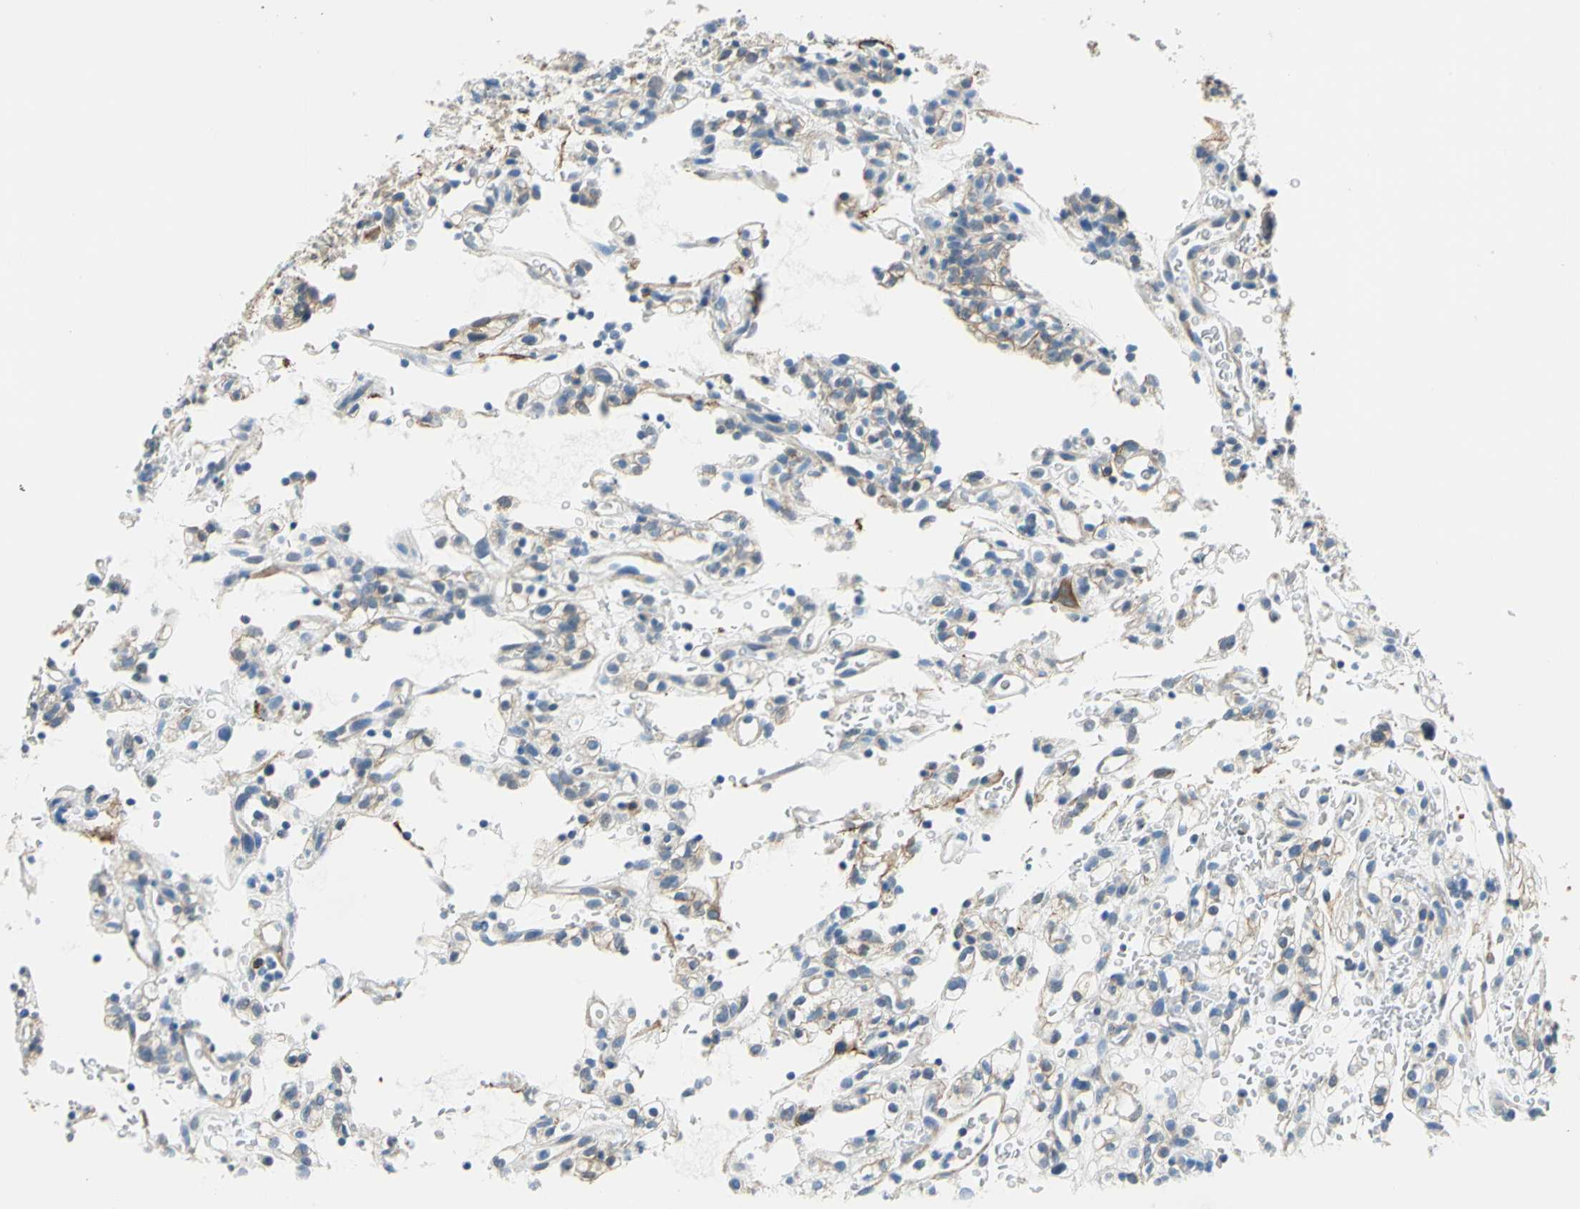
{"staining": {"intensity": "weak", "quantity": "25%-75%", "location": "cytoplasmic/membranous"}, "tissue": "renal cancer", "cell_type": "Tumor cells", "image_type": "cancer", "snomed": [{"axis": "morphology", "description": "Normal tissue, NOS"}, {"axis": "morphology", "description": "Adenocarcinoma, NOS"}, {"axis": "topography", "description": "Kidney"}], "caption": "A brown stain shows weak cytoplasmic/membranous expression of a protein in human renal cancer tumor cells.", "gene": "AKAP12", "patient": {"sex": "female", "age": 72}}